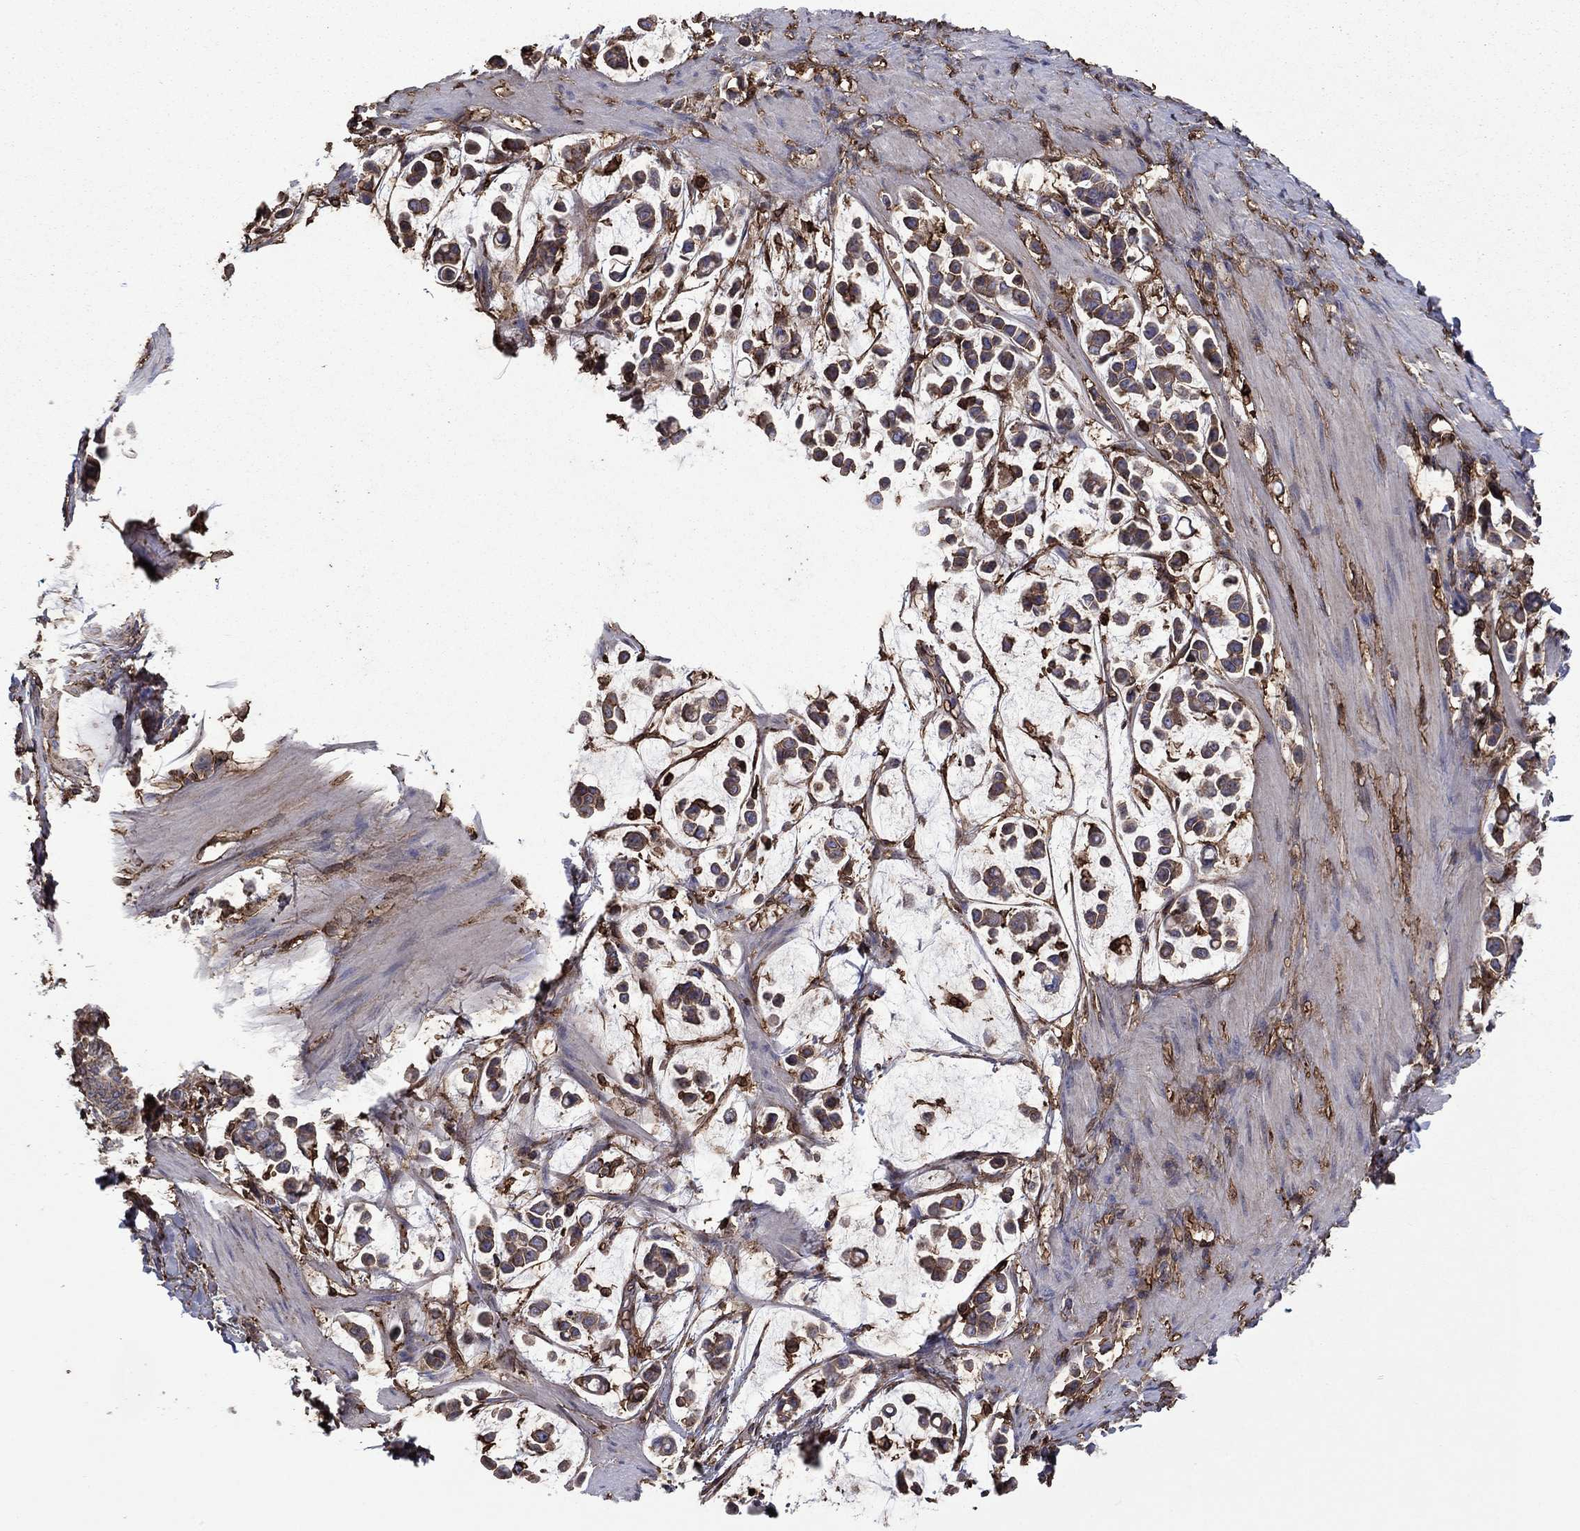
{"staining": {"intensity": "moderate", "quantity": "<25%", "location": "cytoplasmic/membranous"}, "tissue": "stomach cancer", "cell_type": "Tumor cells", "image_type": "cancer", "snomed": [{"axis": "morphology", "description": "Adenocarcinoma, NOS"}, {"axis": "topography", "description": "Stomach"}], "caption": "Immunohistochemistry of stomach cancer demonstrates low levels of moderate cytoplasmic/membranous expression in about <25% of tumor cells.", "gene": "PLAU", "patient": {"sex": "male", "age": 82}}